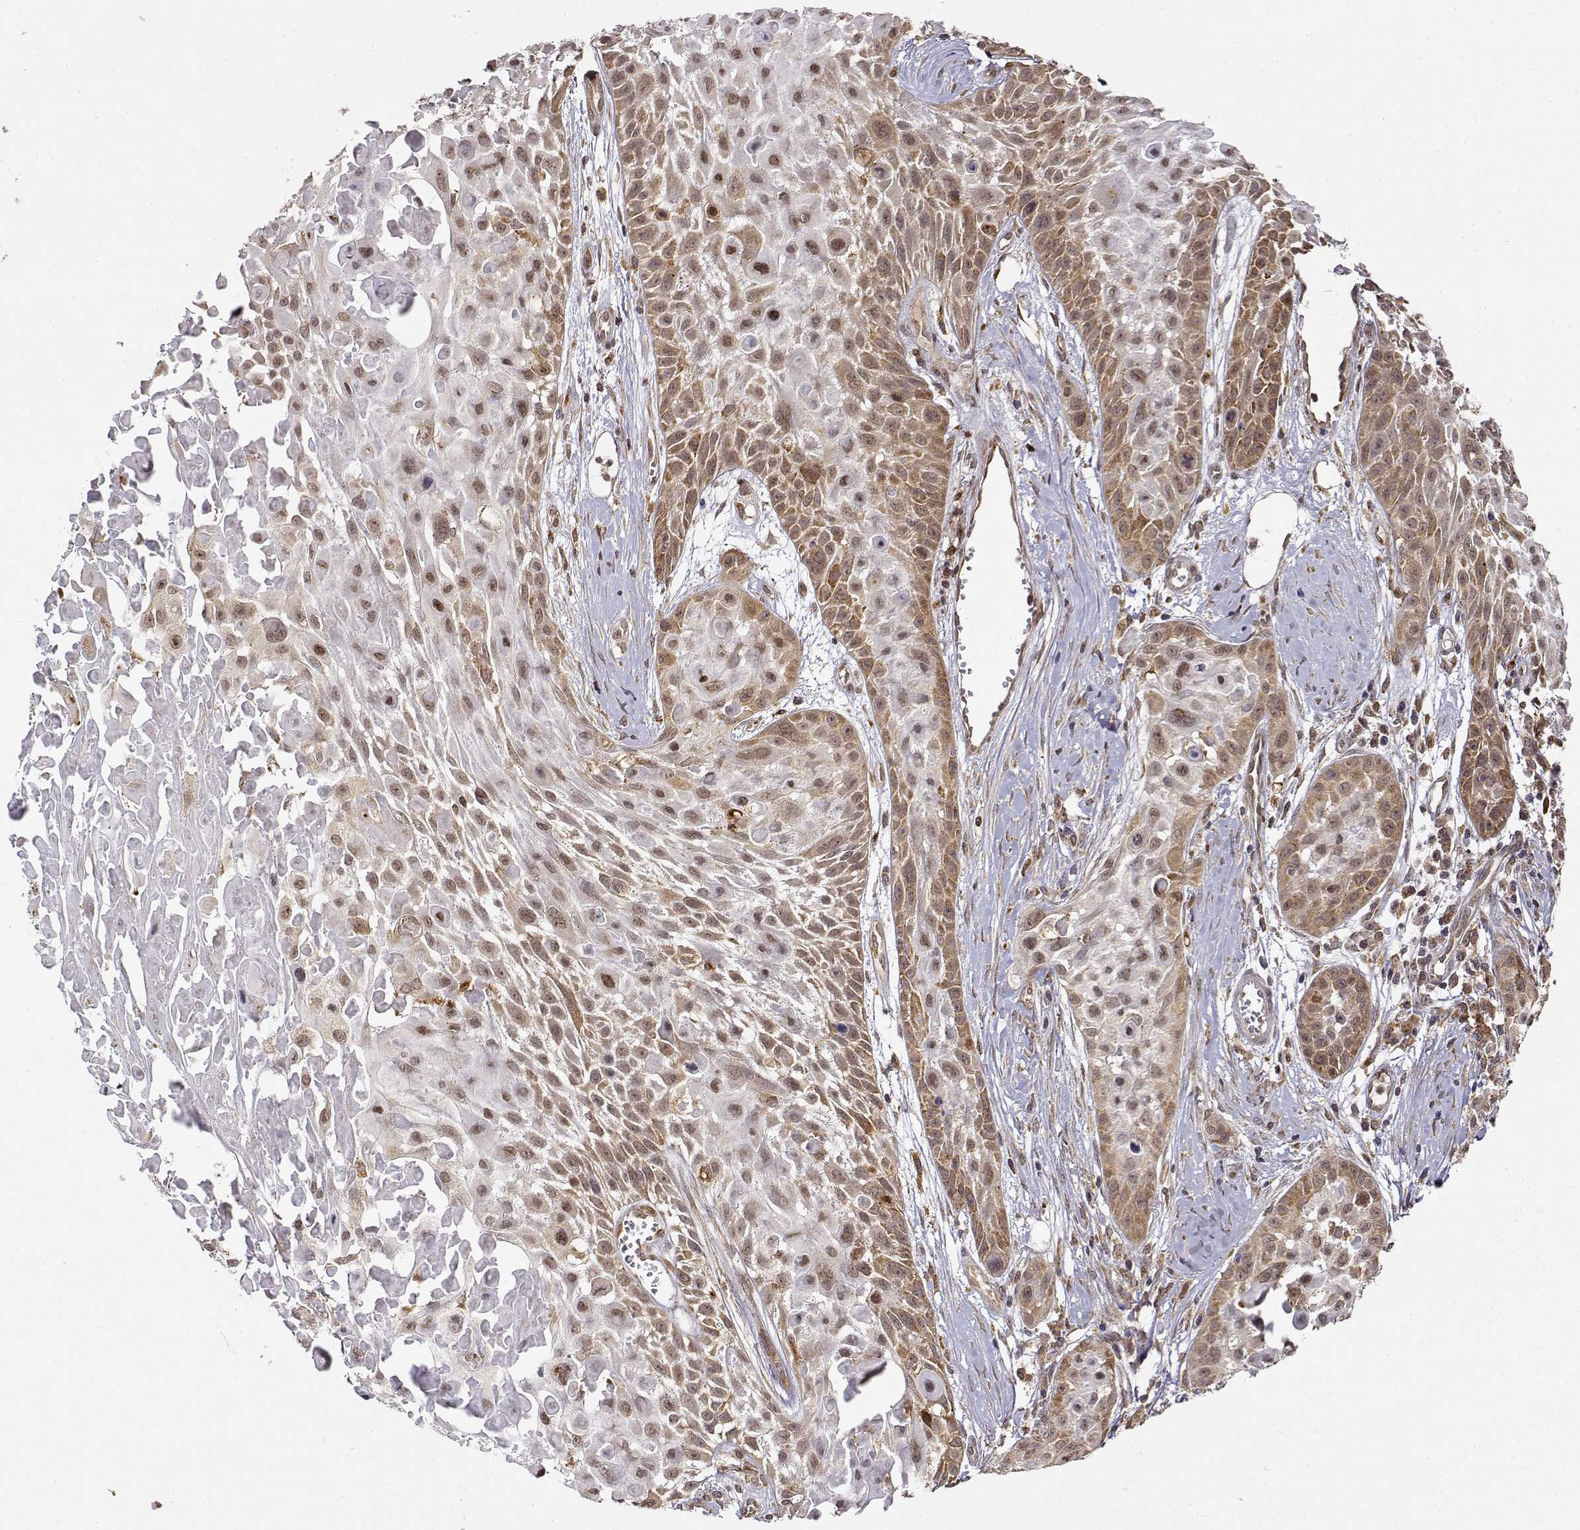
{"staining": {"intensity": "moderate", "quantity": ">75%", "location": "cytoplasmic/membranous,nuclear"}, "tissue": "skin cancer", "cell_type": "Tumor cells", "image_type": "cancer", "snomed": [{"axis": "morphology", "description": "Squamous cell carcinoma, NOS"}, {"axis": "topography", "description": "Skin"}, {"axis": "topography", "description": "Anal"}], "caption": "This is an image of immunohistochemistry (IHC) staining of squamous cell carcinoma (skin), which shows moderate positivity in the cytoplasmic/membranous and nuclear of tumor cells.", "gene": "RNF13", "patient": {"sex": "female", "age": 75}}